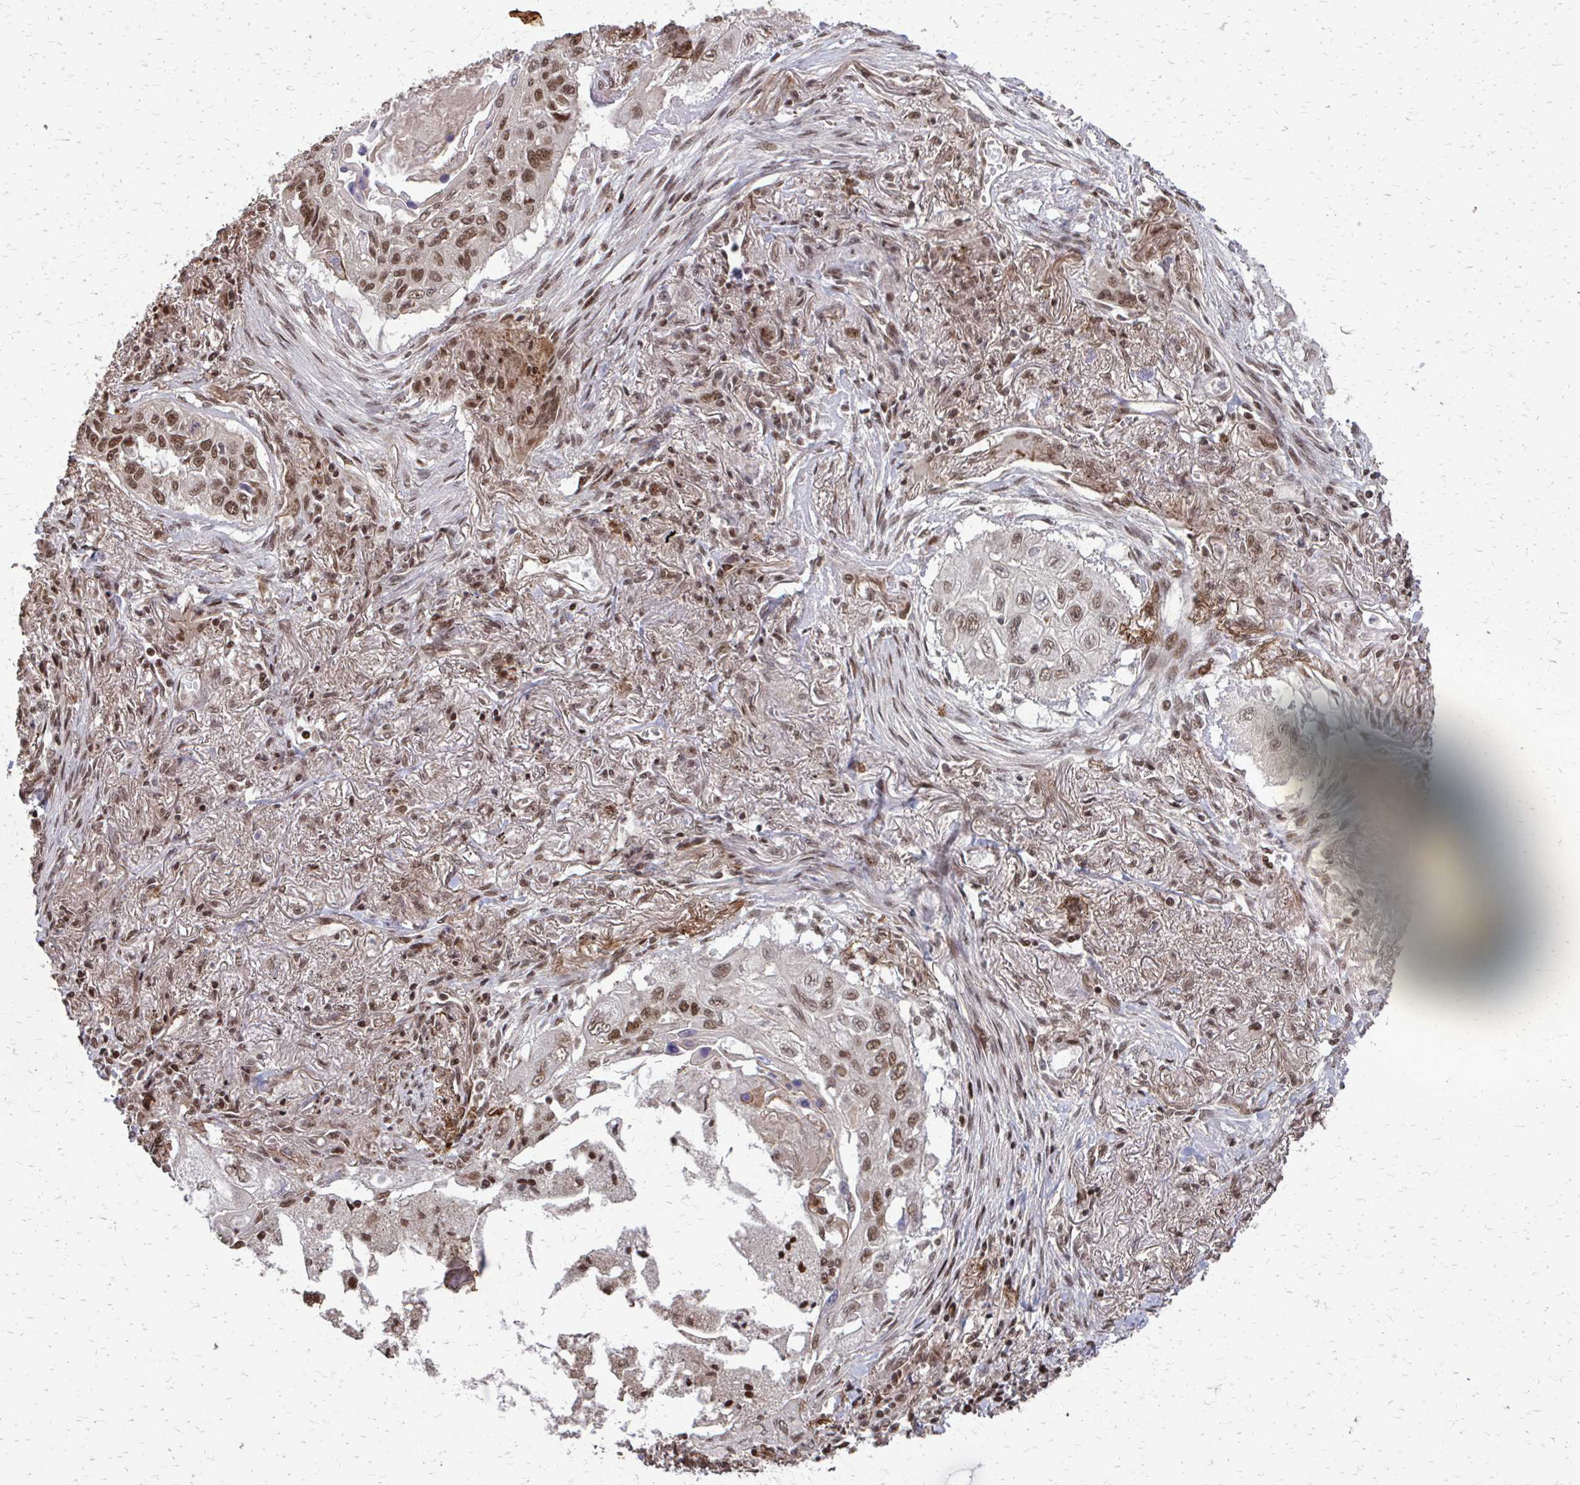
{"staining": {"intensity": "moderate", "quantity": ">75%", "location": "nuclear"}, "tissue": "lung cancer", "cell_type": "Tumor cells", "image_type": "cancer", "snomed": [{"axis": "morphology", "description": "Squamous cell carcinoma, NOS"}, {"axis": "topography", "description": "Lung"}], "caption": "DAB (3,3'-diaminobenzidine) immunohistochemical staining of human lung cancer (squamous cell carcinoma) demonstrates moderate nuclear protein staining in approximately >75% of tumor cells.", "gene": "SS18", "patient": {"sex": "male", "age": 75}}